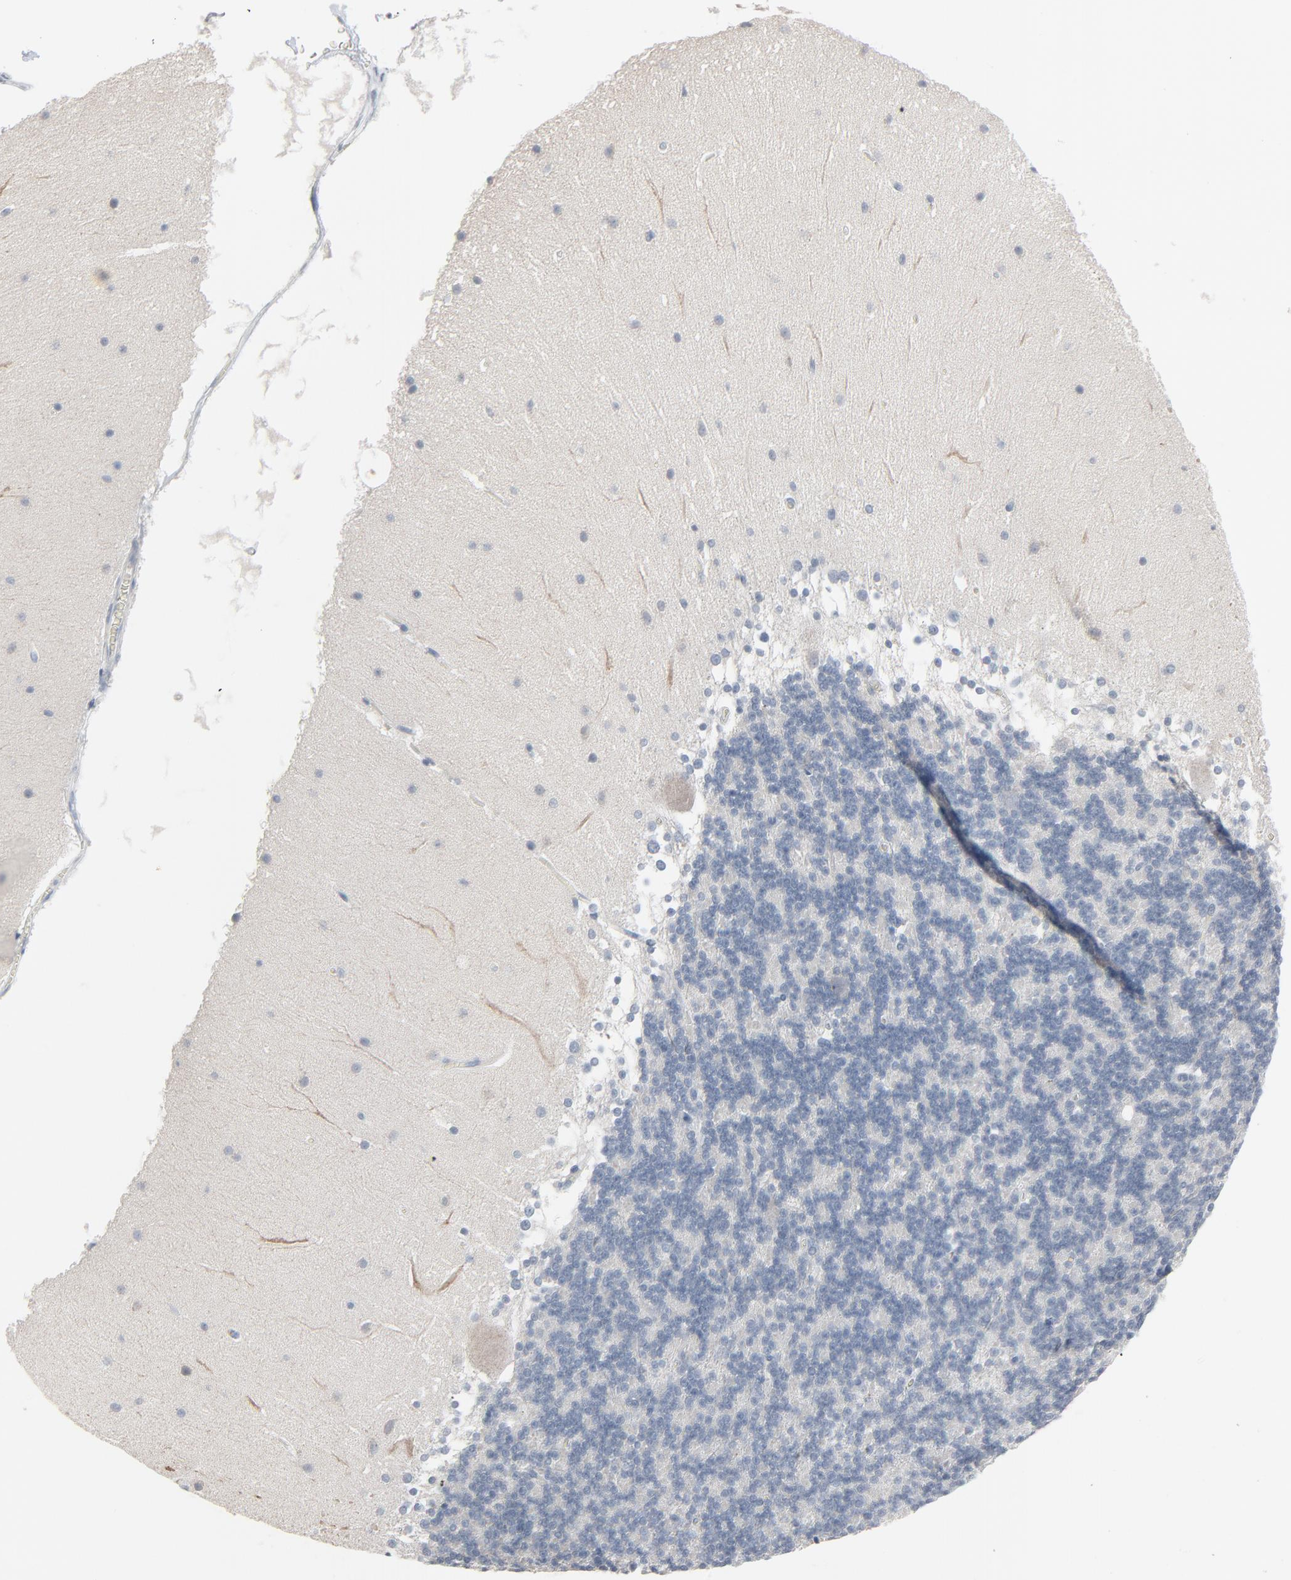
{"staining": {"intensity": "negative", "quantity": "none", "location": "none"}, "tissue": "cerebellum", "cell_type": "Cells in granular layer", "image_type": "normal", "snomed": [{"axis": "morphology", "description": "Normal tissue, NOS"}, {"axis": "topography", "description": "Cerebellum"}], "caption": "Cerebellum was stained to show a protein in brown. There is no significant expression in cells in granular layer. Nuclei are stained in blue.", "gene": "SAGE1", "patient": {"sex": "female", "age": 19}}